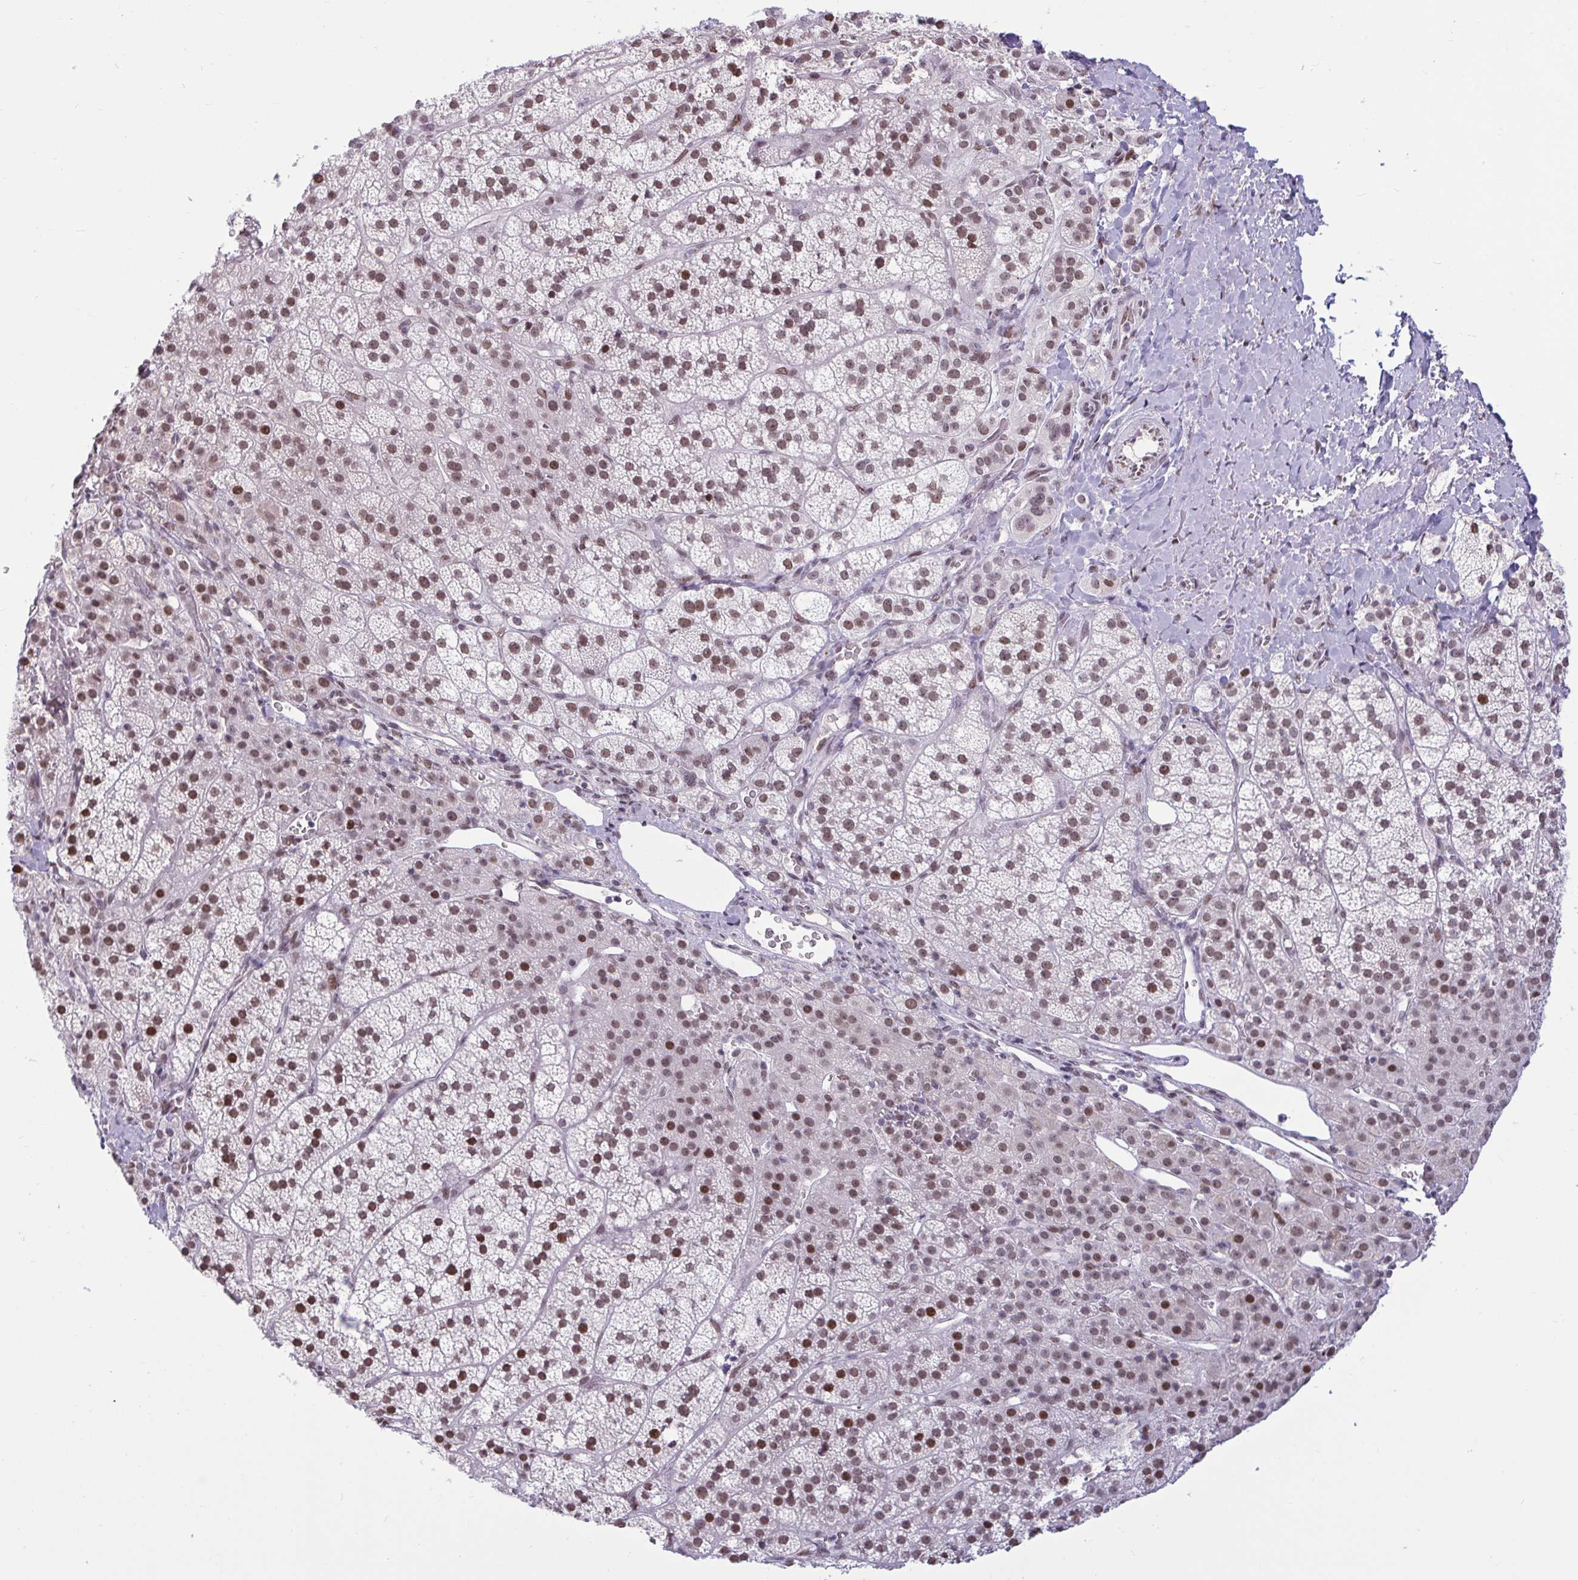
{"staining": {"intensity": "moderate", "quantity": ">75%", "location": "nuclear"}, "tissue": "adrenal gland", "cell_type": "Glandular cells", "image_type": "normal", "snomed": [{"axis": "morphology", "description": "Normal tissue, NOS"}, {"axis": "topography", "description": "Adrenal gland"}], "caption": "Adrenal gland was stained to show a protein in brown. There is medium levels of moderate nuclear expression in approximately >75% of glandular cells. (DAB IHC with brightfield microscopy, high magnification).", "gene": "CBFA2T2", "patient": {"sex": "female", "age": 60}}